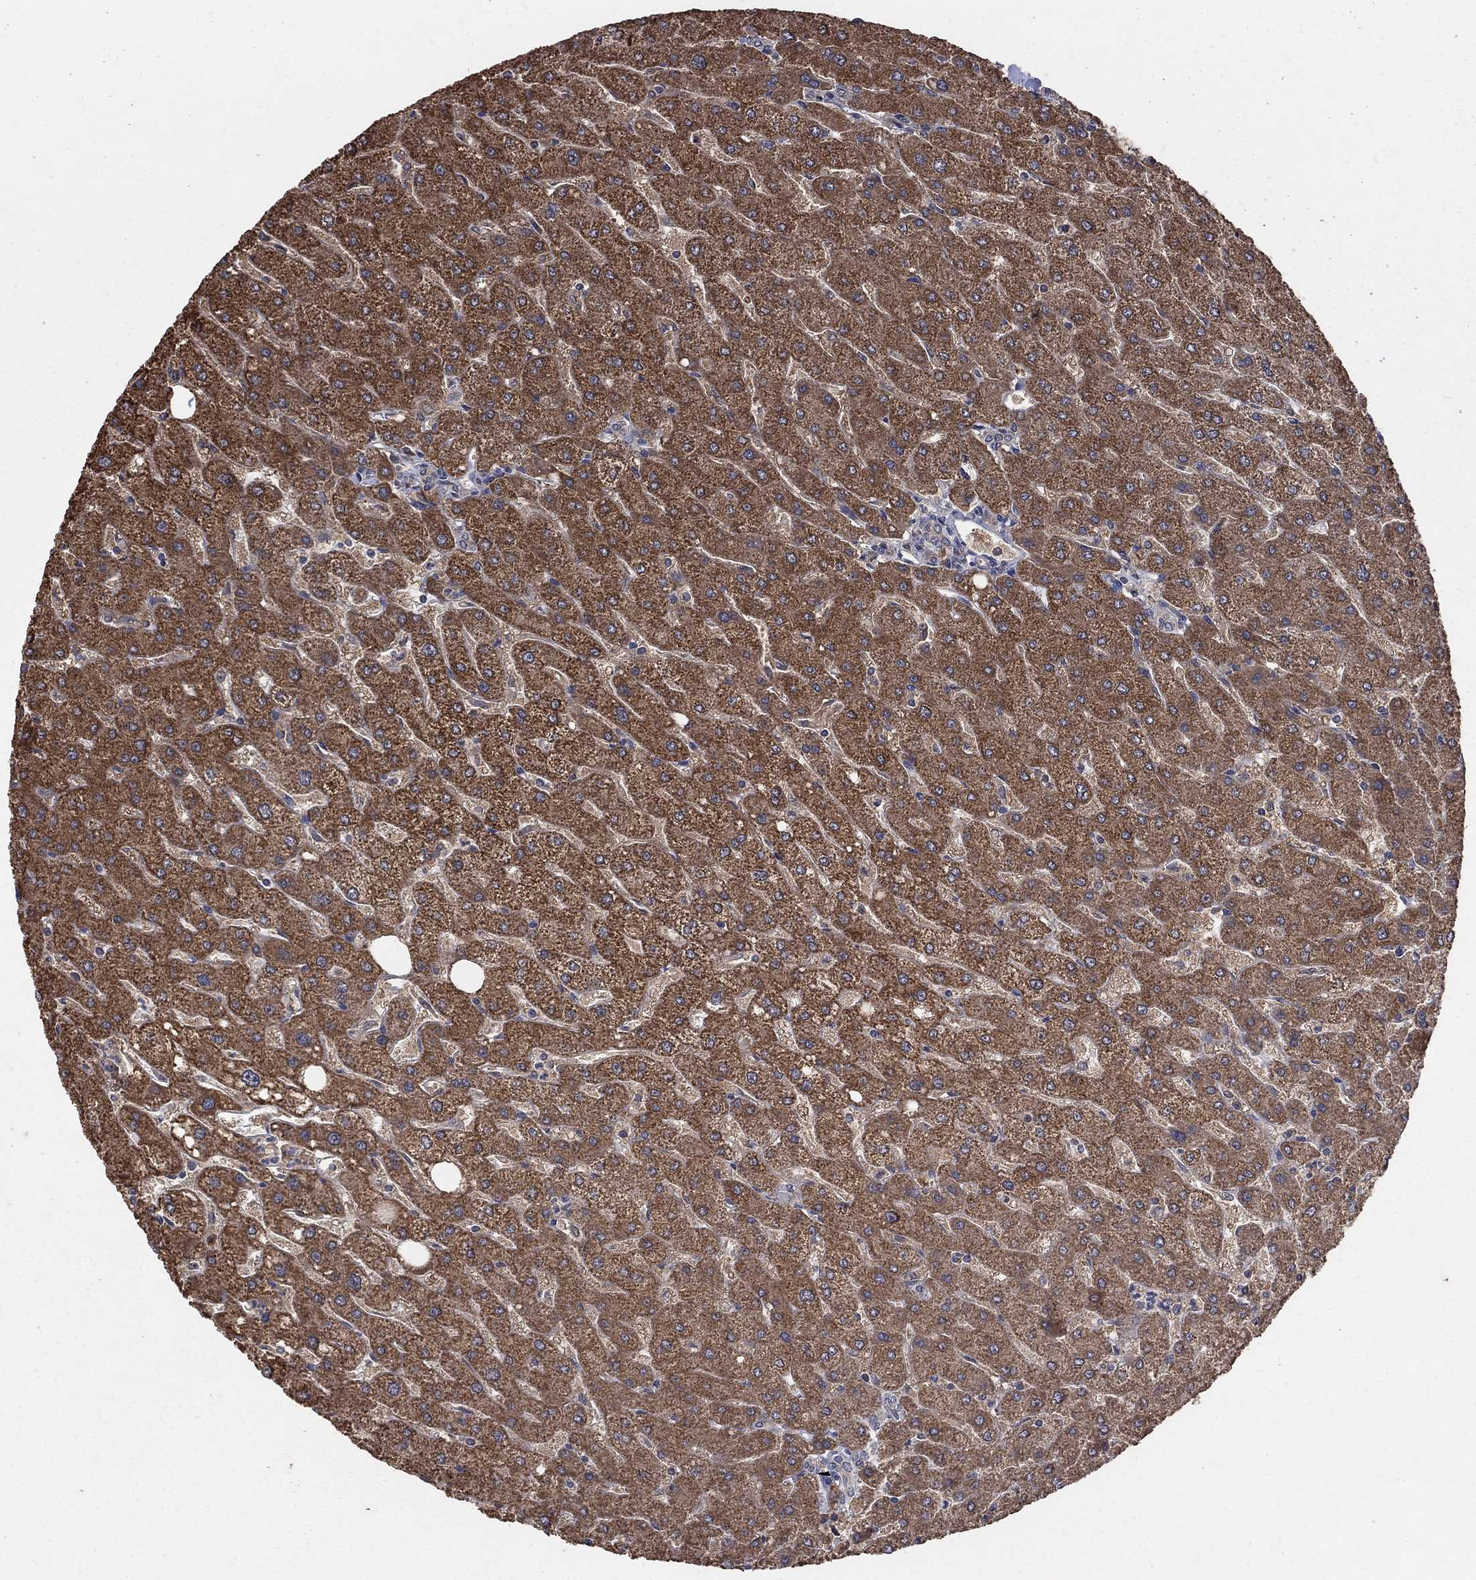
{"staining": {"intensity": "negative", "quantity": "none", "location": "none"}, "tissue": "liver", "cell_type": "Cholangiocytes", "image_type": "normal", "snomed": [{"axis": "morphology", "description": "Normal tissue, NOS"}, {"axis": "topography", "description": "Liver"}], "caption": "DAB (3,3'-diaminobenzidine) immunohistochemical staining of normal human liver demonstrates no significant staining in cholangiocytes. (Immunohistochemistry, brightfield microscopy, high magnification).", "gene": "C17orf75", "patient": {"sex": "male", "age": 67}}